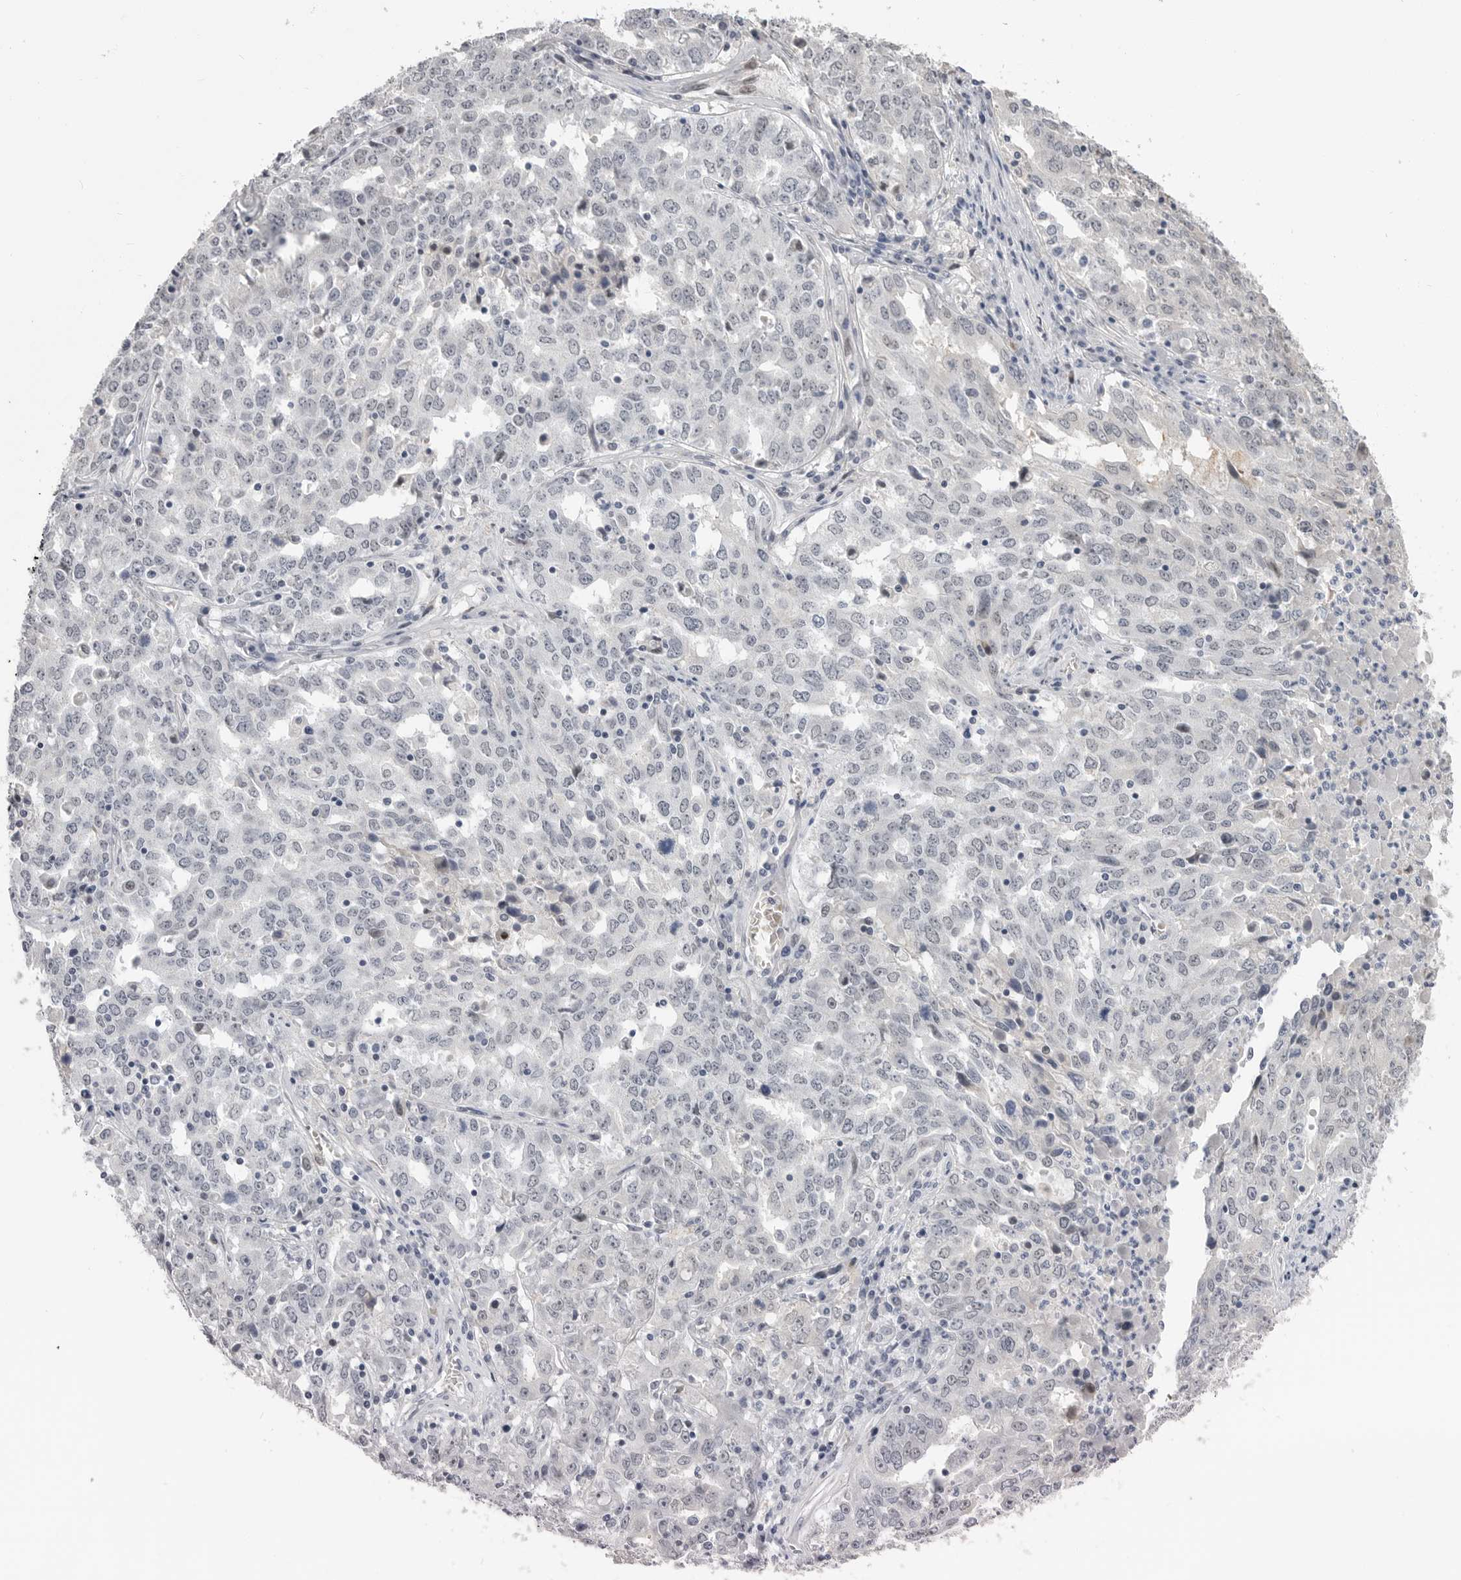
{"staining": {"intensity": "negative", "quantity": "none", "location": "none"}, "tissue": "ovarian cancer", "cell_type": "Tumor cells", "image_type": "cancer", "snomed": [{"axis": "morphology", "description": "Carcinoma, endometroid"}, {"axis": "topography", "description": "Ovary"}], "caption": "Immunohistochemistry (IHC) of endometroid carcinoma (ovarian) exhibits no positivity in tumor cells.", "gene": "PLEKHF1", "patient": {"sex": "female", "age": 62}}